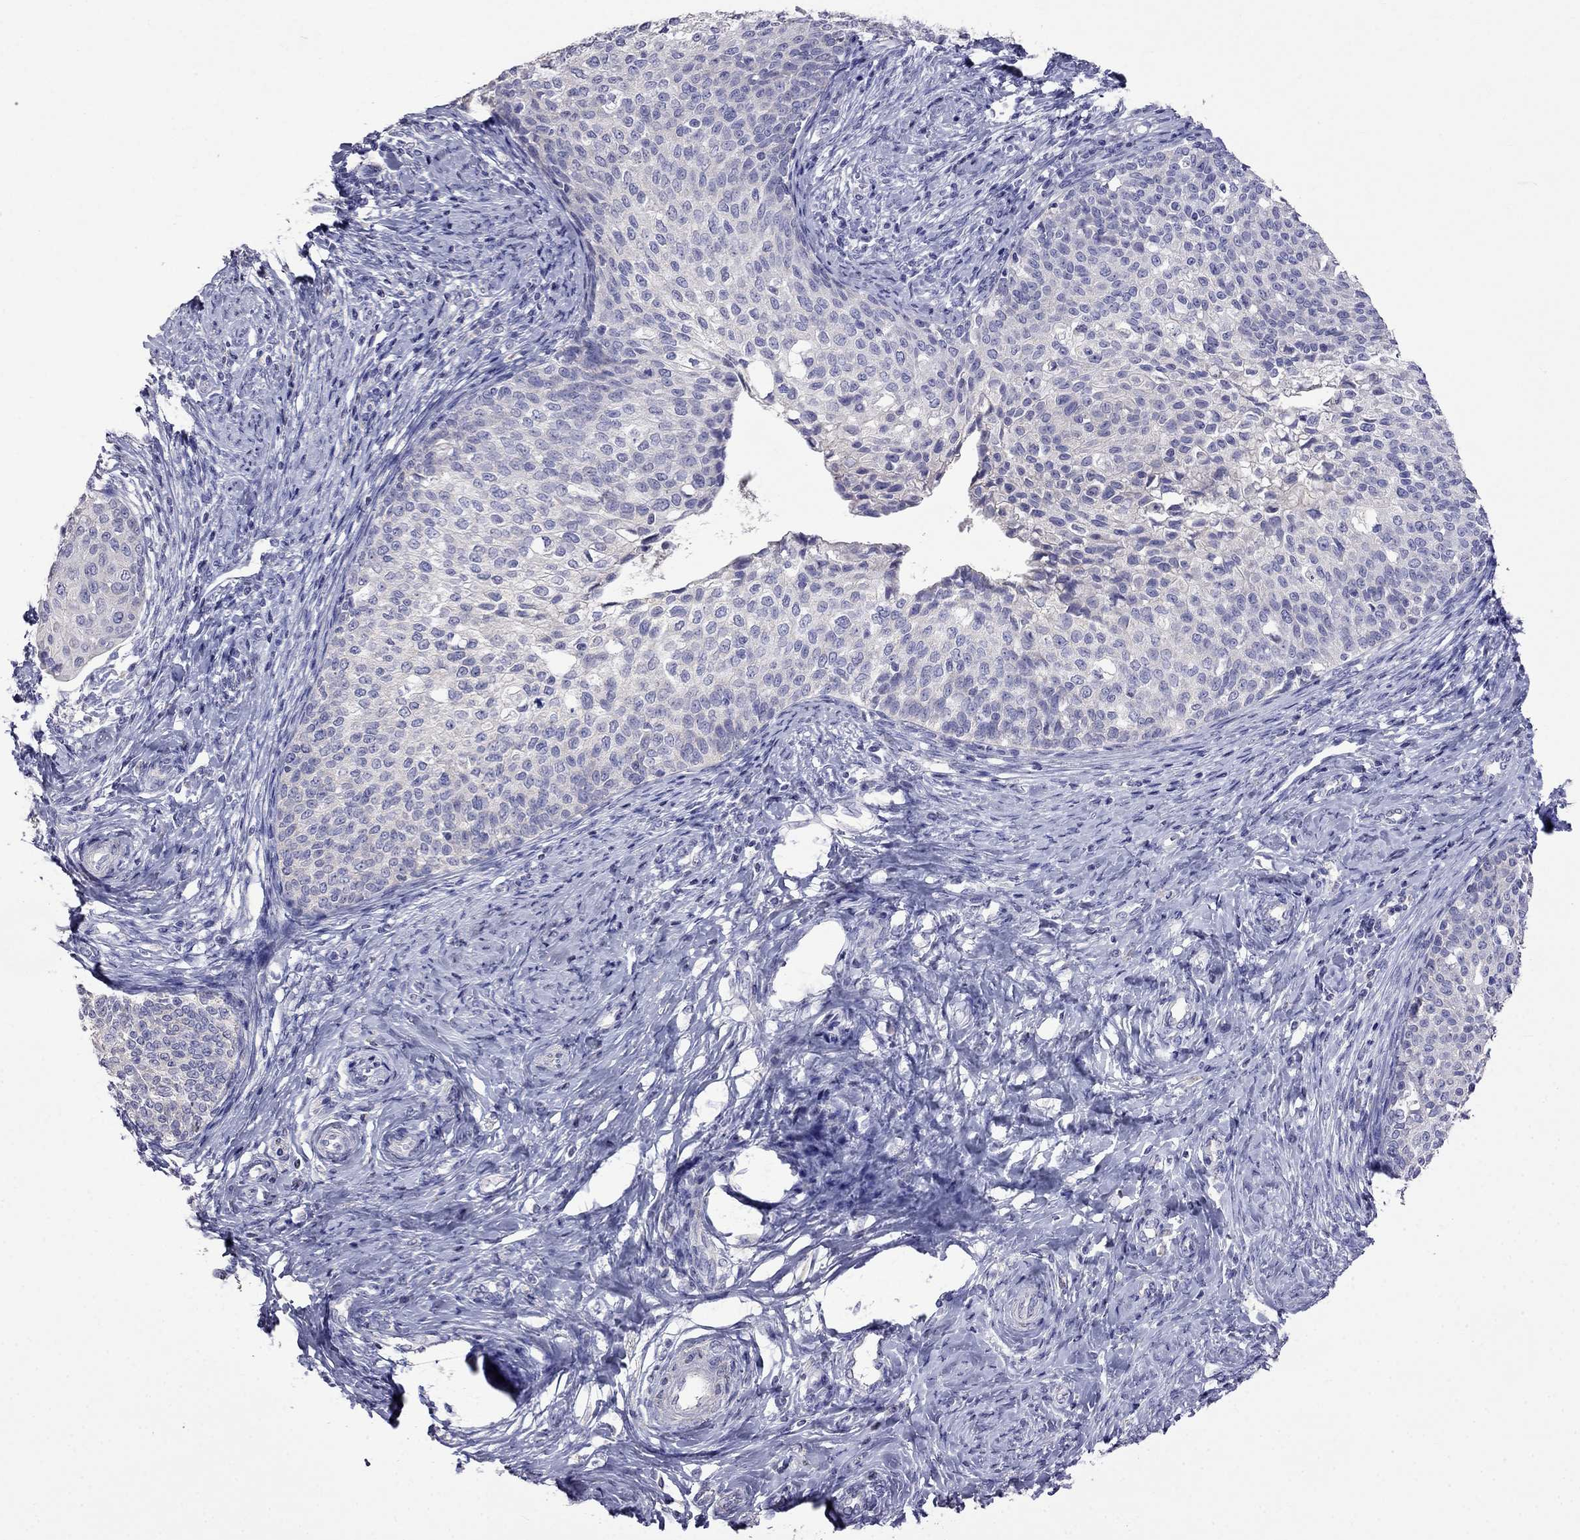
{"staining": {"intensity": "negative", "quantity": "none", "location": "none"}, "tissue": "cervical cancer", "cell_type": "Tumor cells", "image_type": "cancer", "snomed": [{"axis": "morphology", "description": "Squamous cell carcinoma, NOS"}, {"axis": "topography", "description": "Cervix"}], "caption": "Image shows no significant protein positivity in tumor cells of squamous cell carcinoma (cervical).", "gene": "AK5", "patient": {"sex": "female", "age": 51}}